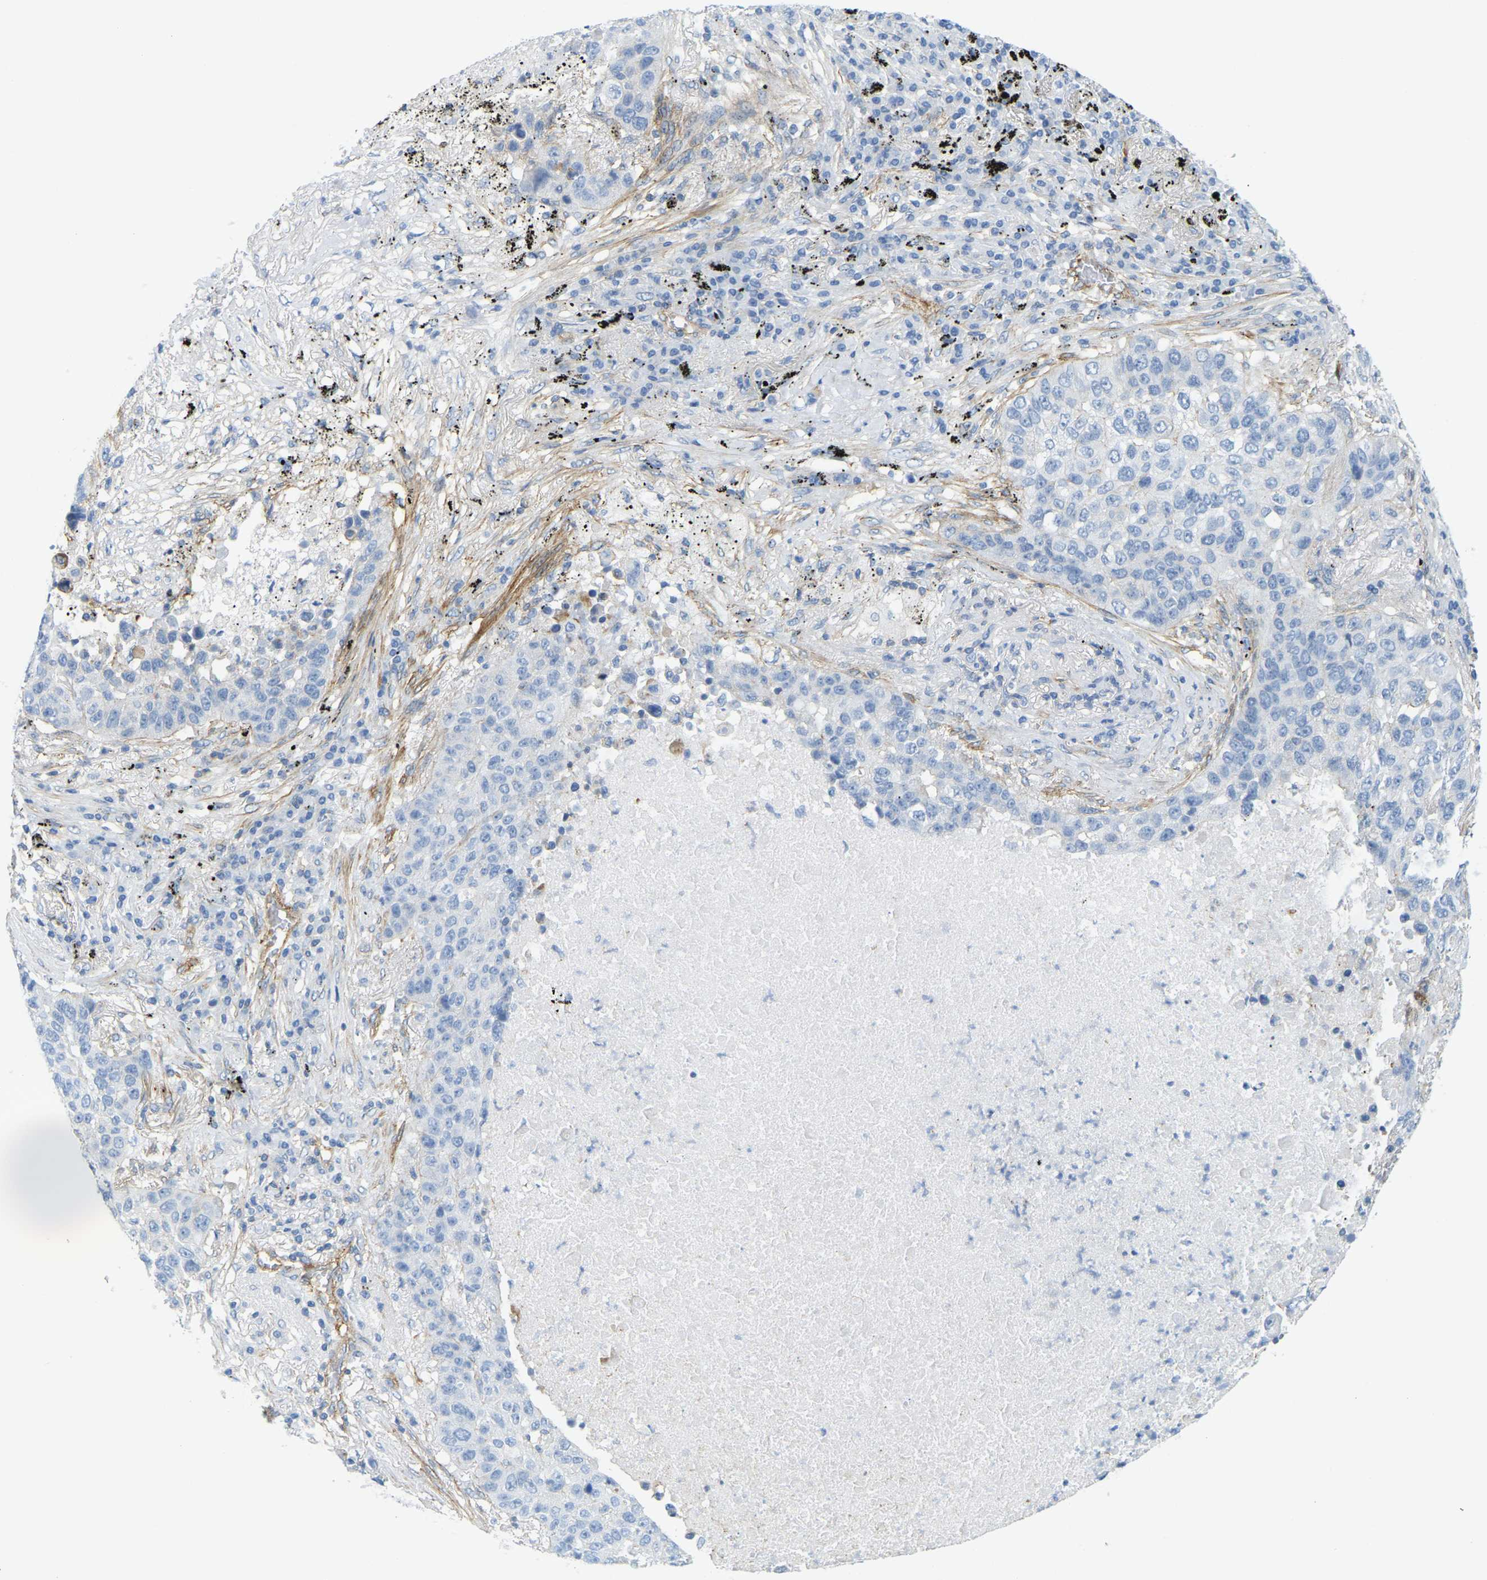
{"staining": {"intensity": "negative", "quantity": "none", "location": "none"}, "tissue": "lung cancer", "cell_type": "Tumor cells", "image_type": "cancer", "snomed": [{"axis": "morphology", "description": "Squamous cell carcinoma, NOS"}, {"axis": "topography", "description": "Lung"}], "caption": "High power microscopy micrograph of an immunohistochemistry photomicrograph of lung squamous cell carcinoma, revealing no significant staining in tumor cells.", "gene": "MYL3", "patient": {"sex": "male", "age": 57}}